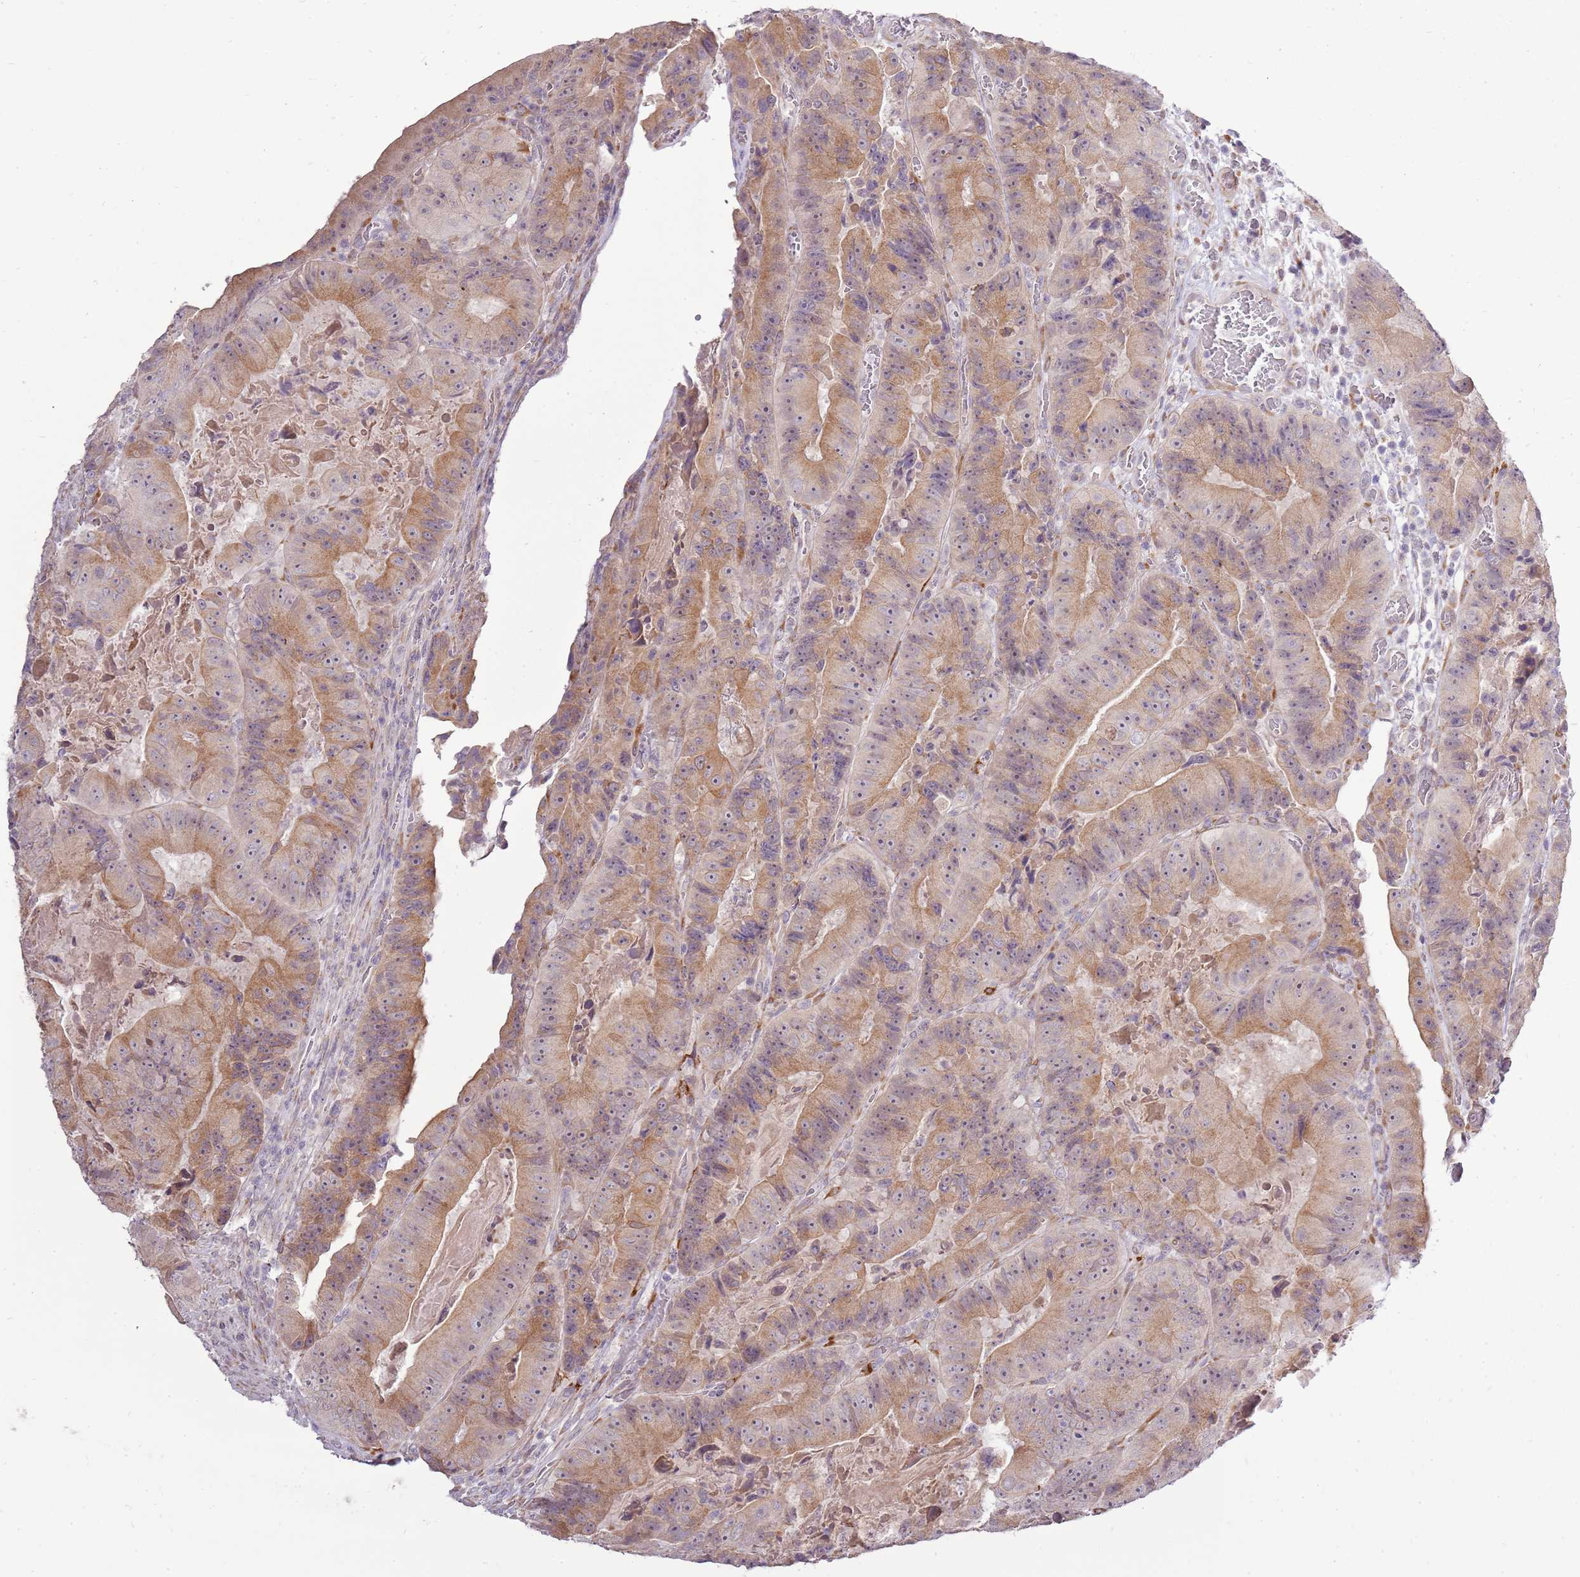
{"staining": {"intensity": "moderate", "quantity": "25%-75%", "location": "cytoplasmic/membranous"}, "tissue": "colorectal cancer", "cell_type": "Tumor cells", "image_type": "cancer", "snomed": [{"axis": "morphology", "description": "Adenocarcinoma, NOS"}, {"axis": "topography", "description": "Colon"}], "caption": "This photomicrograph exhibits colorectal cancer stained with immunohistochemistry to label a protein in brown. The cytoplasmic/membranous of tumor cells show moderate positivity for the protein. Nuclei are counter-stained blue.", "gene": "UGGT2", "patient": {"sex": "female", "age": 86}}